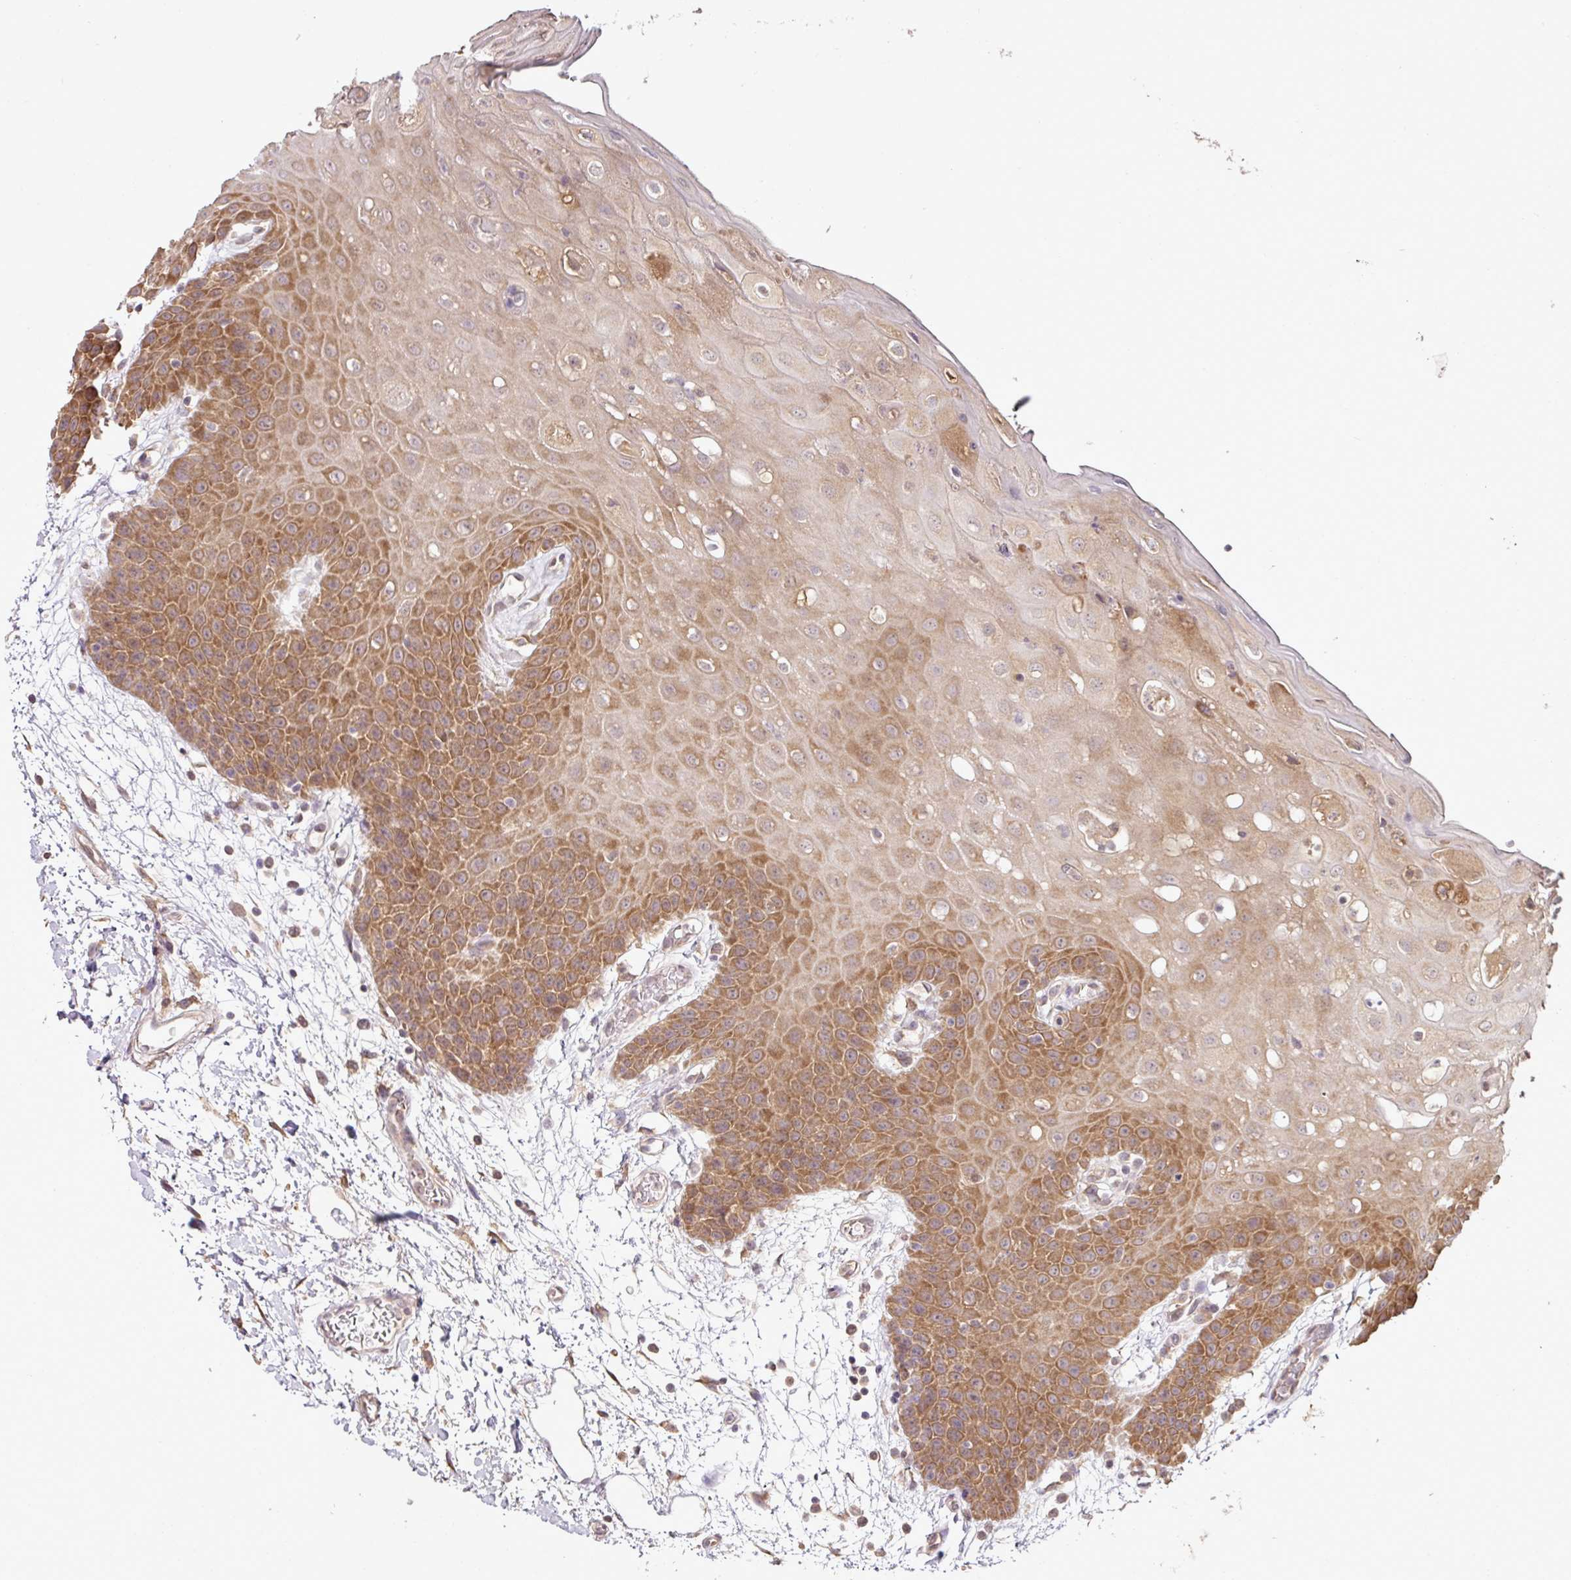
{"staining": {"intensity": "moderate", "quantity": ">75%", "location": "cytoplasmic/membranous"}, "tissue": "oral mucosa", "cell_type": "Squamous epithelial cells", "image_type": "normal", "snomed": [{"axis": "morphology", "description": "Normal tissue, NOS"}, {"axis": "topography", "description": "Oral tissue"}, {"axis": "topography", "description": "Tounge, NOS"}], "caption": "This histopathology image exhibits immunohistochemistry staining of benign oral mucosa, with medium moderate cytoplasmic/membranous positivity in approximately >75% of squamous epithelial cells.", "gene": "DNAAF4", "patient": {"sex": "female", "age": 59}}